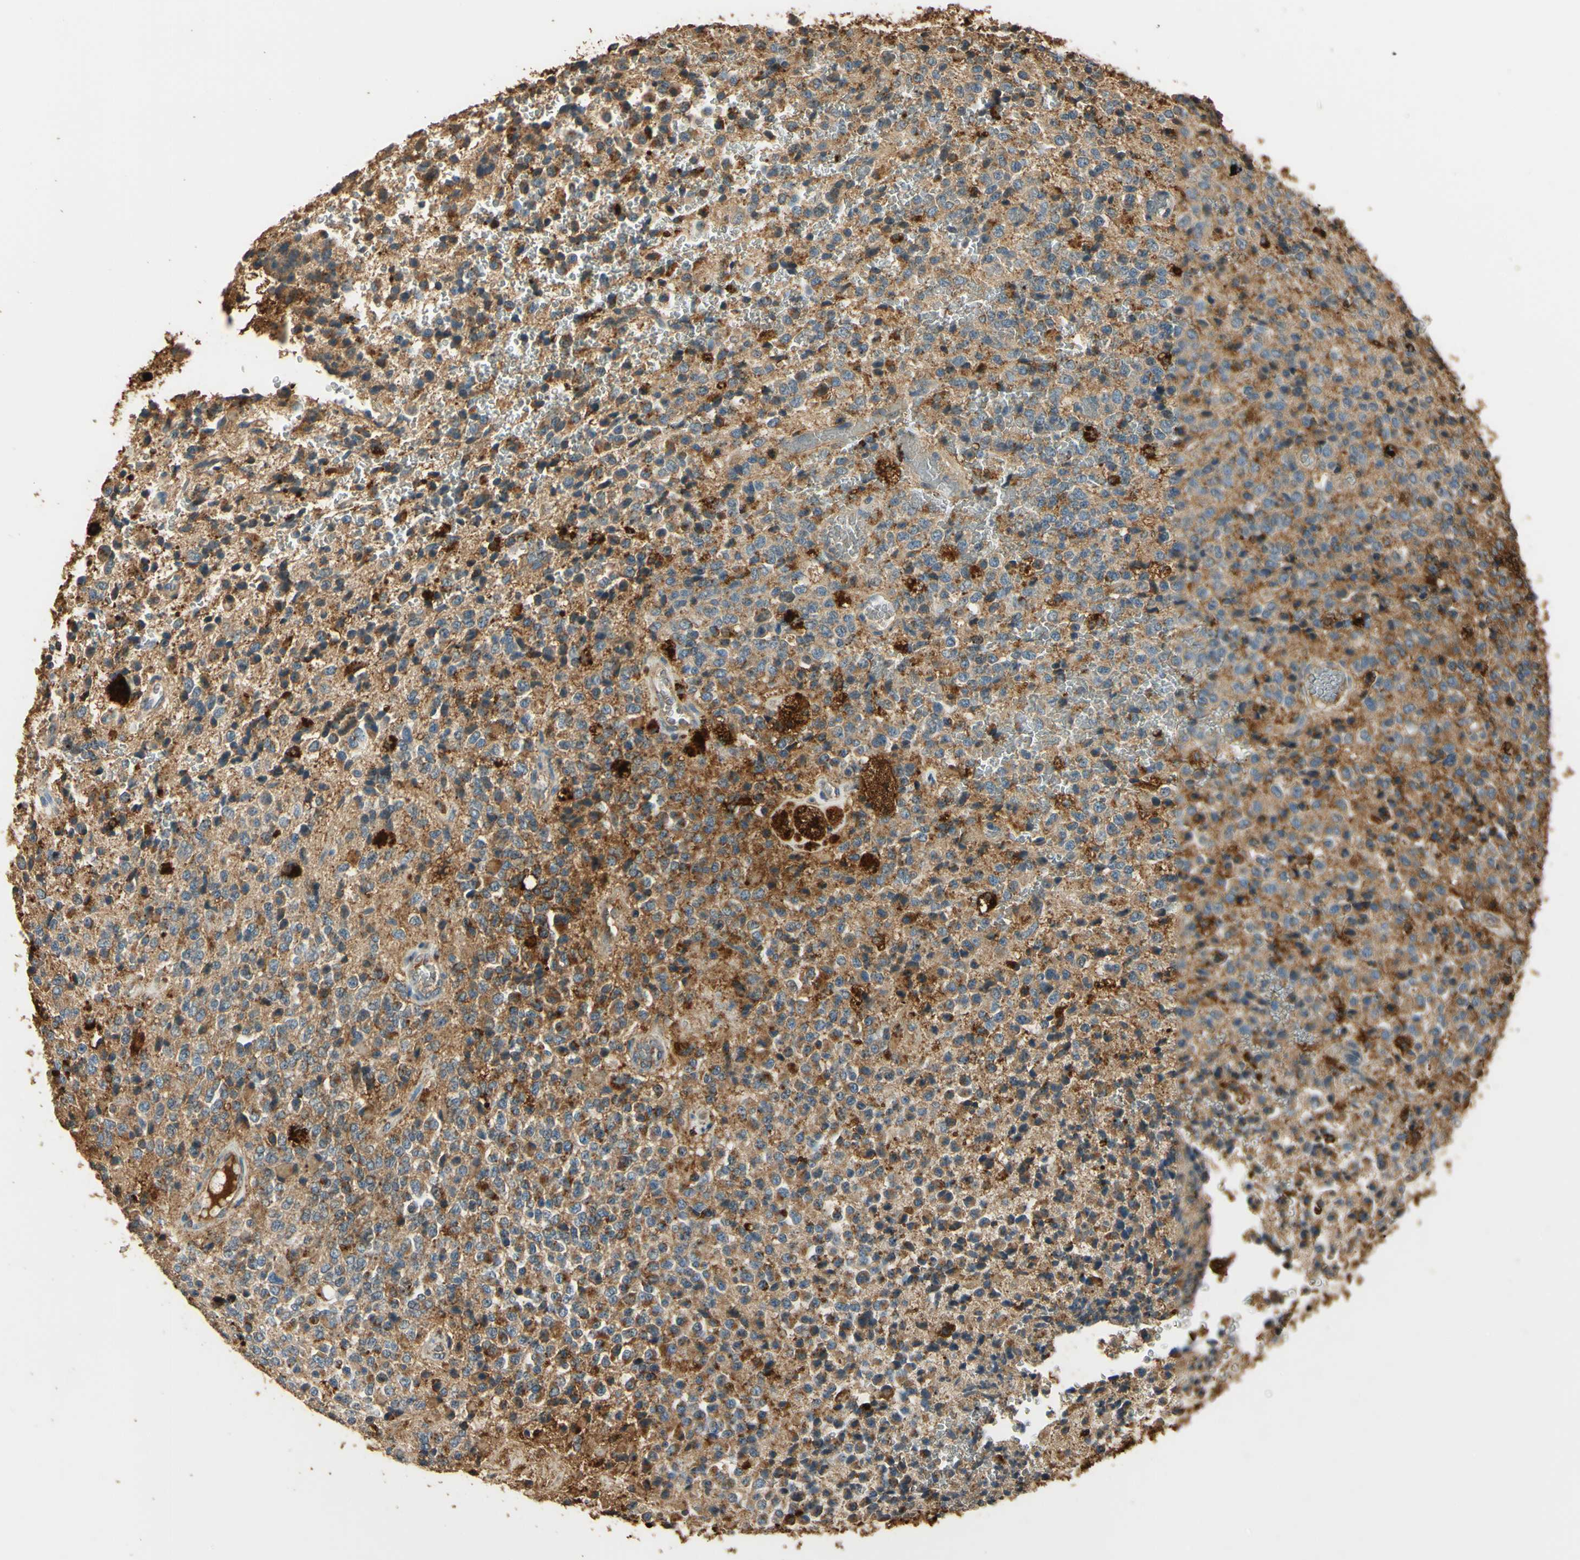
{"staining": {"intensity": "moderate", "quantity": ">75%", "location": "cytoplasmic/membranous"}, "tissue": "glioma", "cell_type": "Tumor cells", "image_type": "cancer", "snomed": [{"axis": "morphology", "description": "Glioma, malignant, High grade"}, {"axis": "topography", "description": "pancreas cauda"}], "caption": "Tumor cells show medium levels of moderate cytoplasmic/membranous staining in about >75% of cells in human glioma.", "gene": "ARHGEF17", "patient": {"sex": "male", "age": 60}}